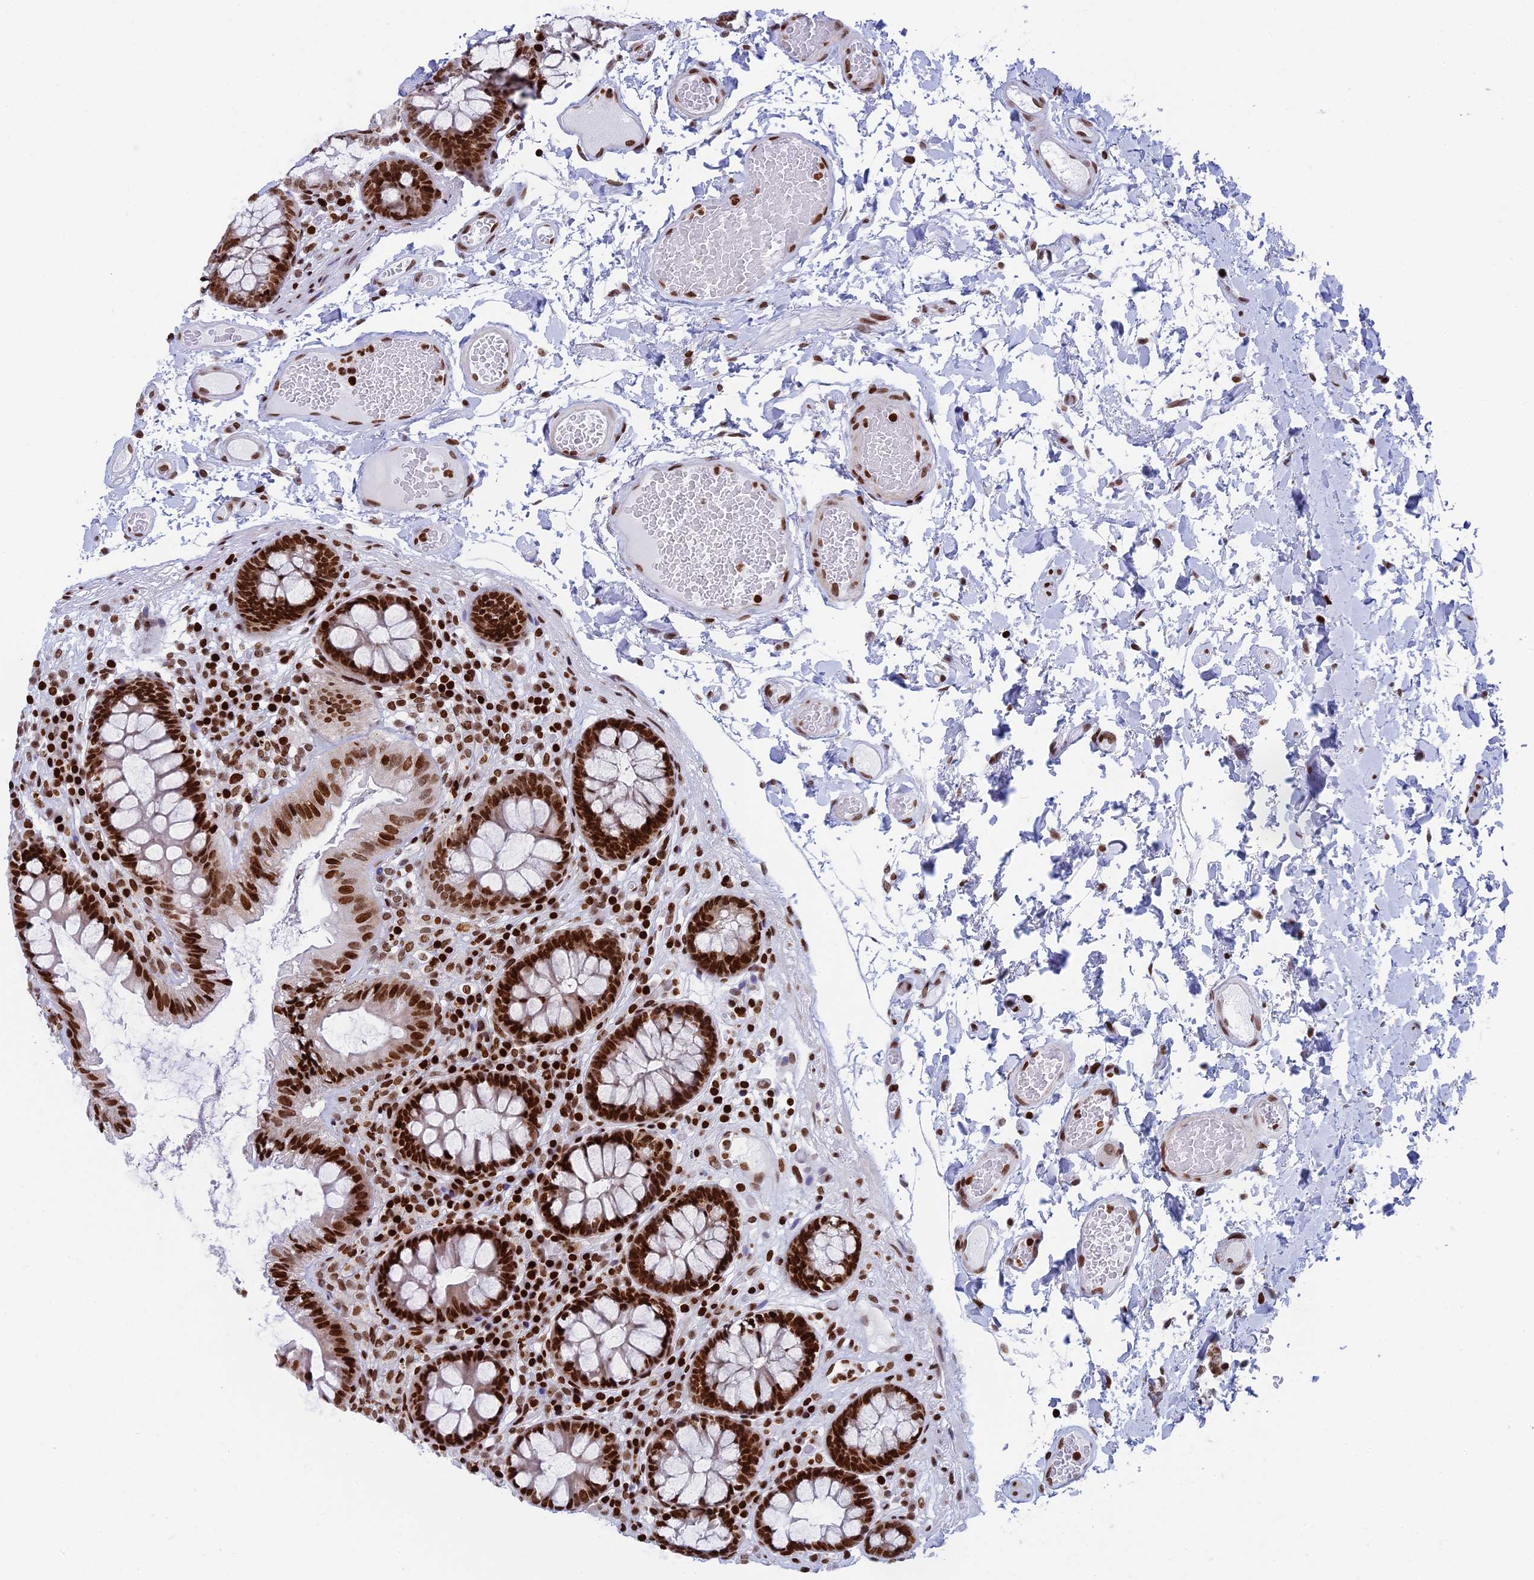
{"staining": {"intensity": "strong", "quantity": ">75%", "location": "nuclear"}, "tissue": "colon", "cell_type": "Endothelial cells", "image_type": "normal", "snomed": [{"axis": "morphology", "description": "Normal tissue, NOS"}, {"axis": "topography", "description": "Colon"}], "caption": "Protein expression analysis of normal colon reveals strong nuclear expression in approximately >75% of endothelial cells.", "gene": "RPAP1", "patient": {"sex": "male", "age": 84}}